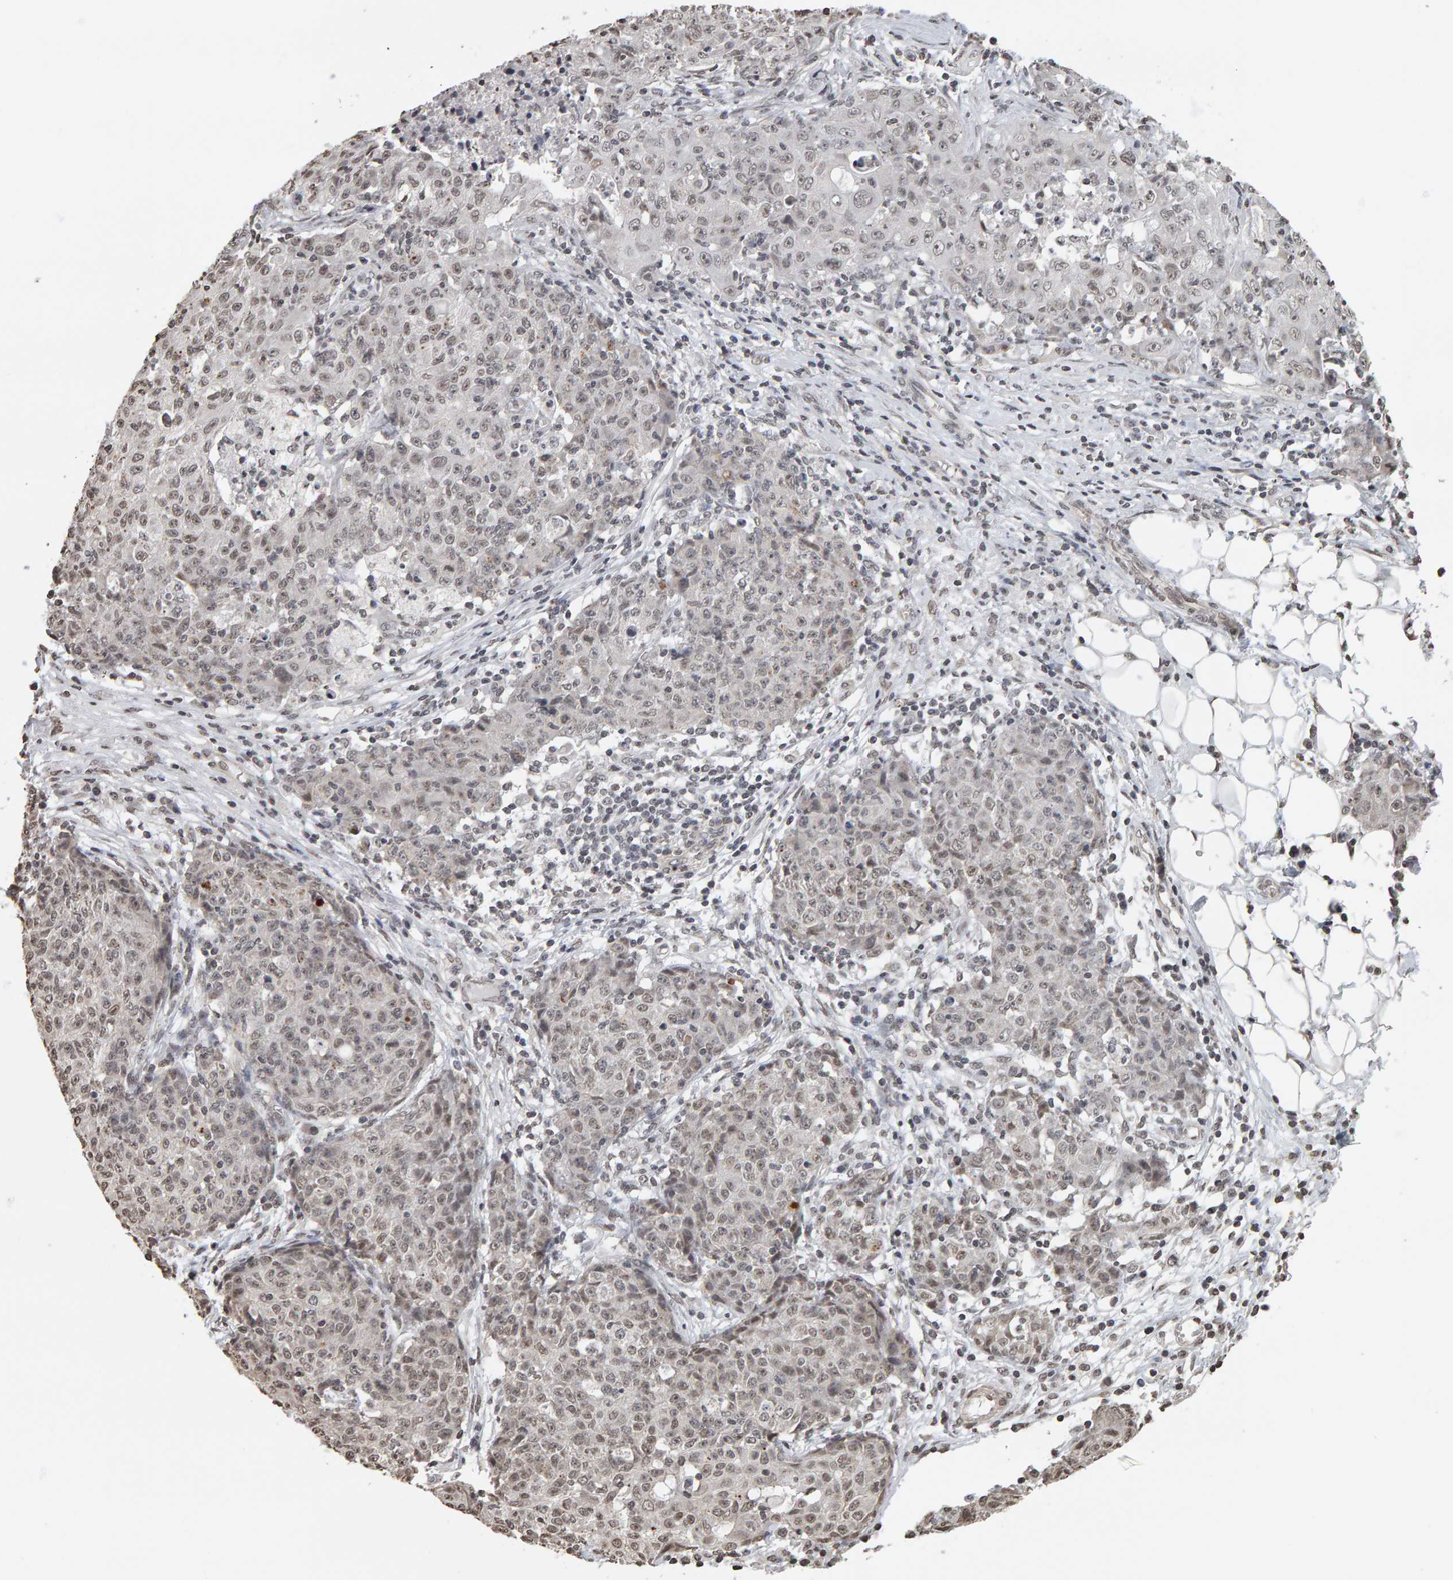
{"staining": {"intensity": "weak", "quantity": "25%-75%", "location": "nuclear"}, "tissue": "ovarian cancer", "cell_type": "Tumor cells", "image_type": "cancer", "snomed": [{"axis": "morphology", "description": "Carcinoma, endometroid"}, {"axis": "topography", "description": "Ovary"}], "caption": "Immunohistochemical staining of ovarian cancer displays low levels of weak nuclear staining in about 25%-75% of tumor cells. The staining was performed using DAB to visualize the protein expression in brown, while the nuclei were stained in blue with hematoxylin (Magnification: 20x).", "gene": "AFF4", "patient": {"sex": "female", "age": 42}}